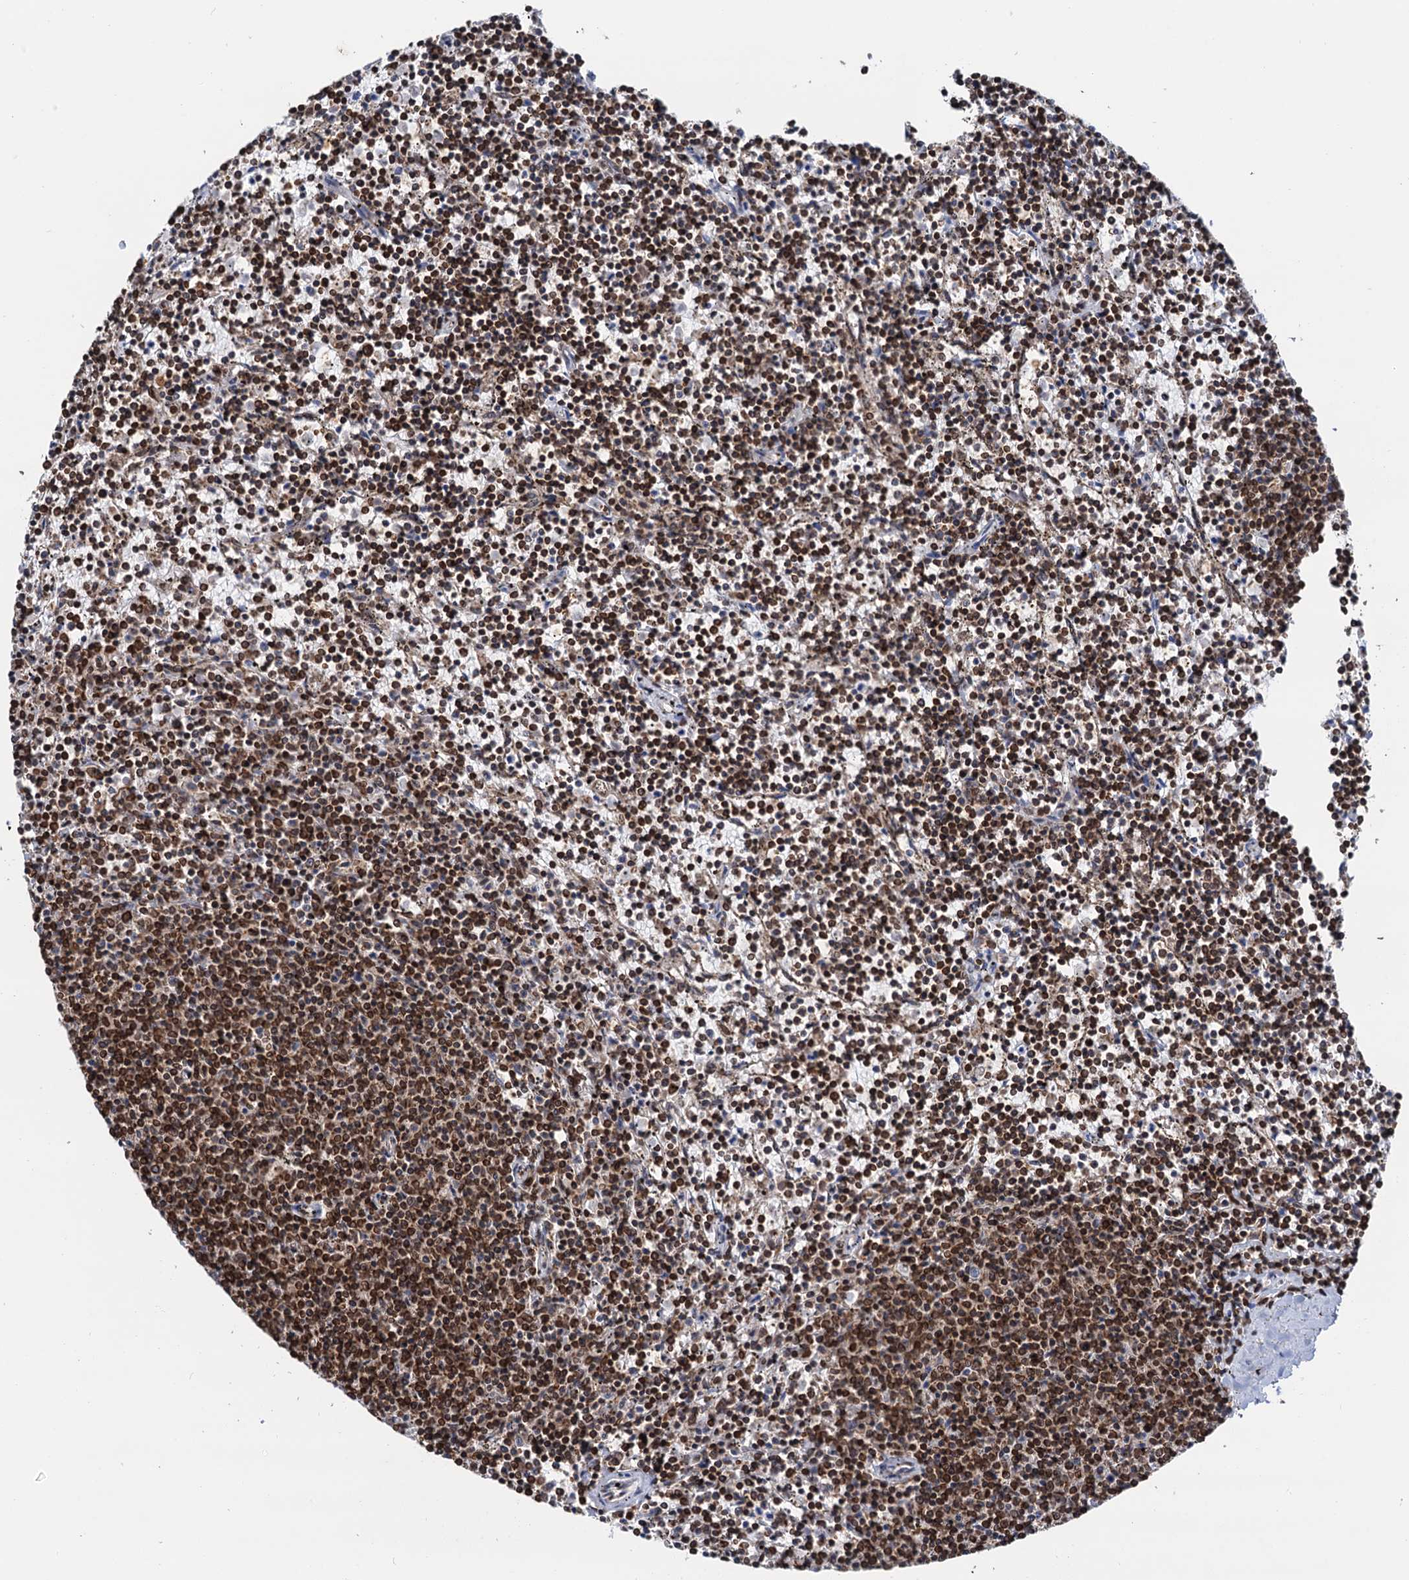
{"staining": {"intensity": "strong", "quantity": "25%-75%", "location": "cytoplasmic/membranous,nuclear"}, "tissue": "lymphoma", "cell_type": "Tumor cells", "image_type": "cancer", "snomed": [{"axis": "morphology", "description": "Malignant lymphoma, non-Hodgkin's type, Low grade"}, {"axis": "topography", "description": "Spleen"}], "caption": "Lymphoma tissue displays strong cytoplasmic/membranous and nuclear staining in about 25%-75% of tumor cells", "gene": "ZC3H13", "patient": {"sex": "female", "age": 50}}